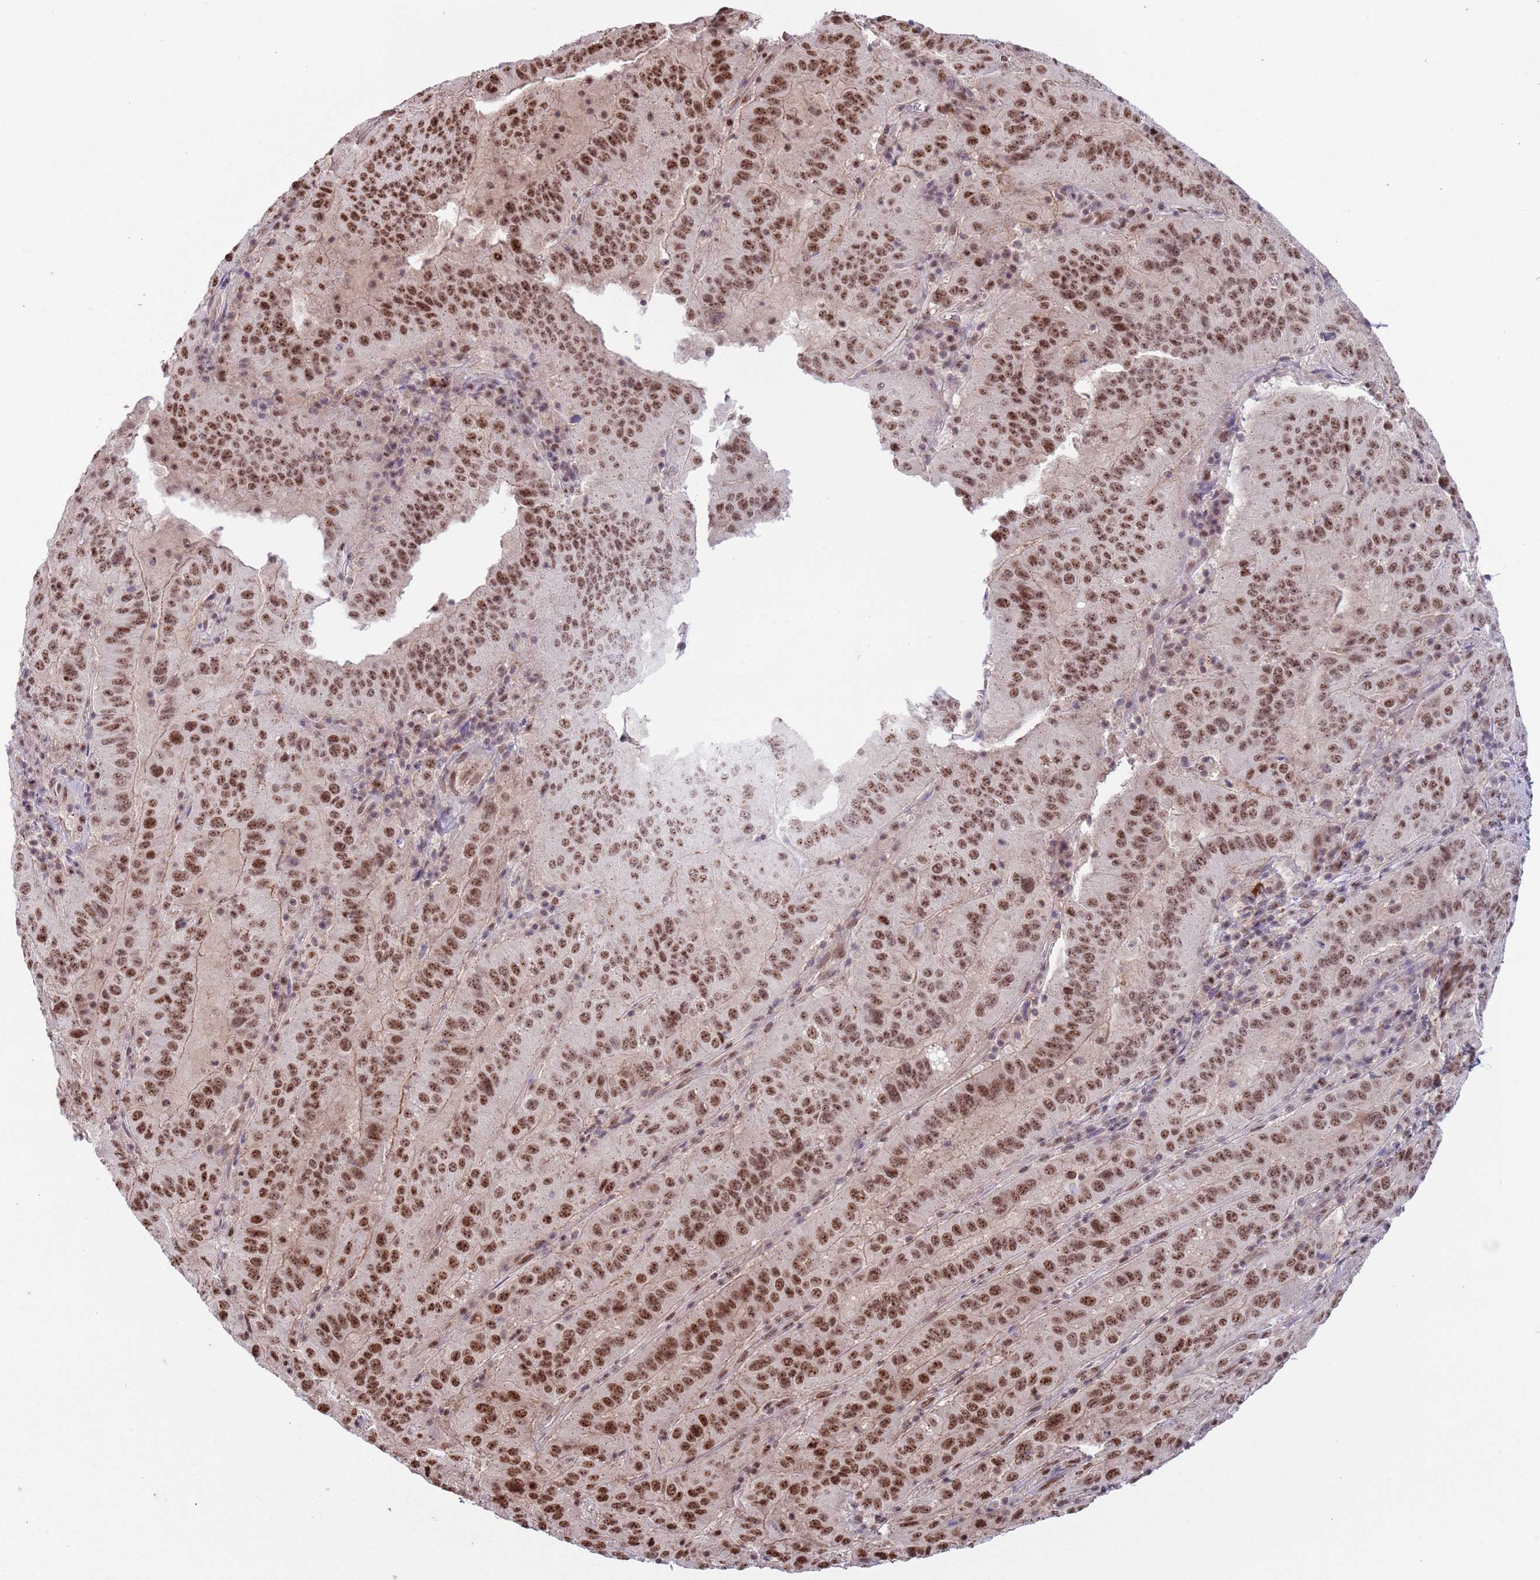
{"staining": {"intensity": "moderate", "quantity": ">75%", "location": "nuclear"}, "tissue": "pancreatic cancer", "cell_type": "Tumor cells", "image_type": "cancer", "snomed": [{"axis": "morphology", "description": "Adenocarcinoma, NOS"}, {"axis": "topography", "description": "Pancreas"}], "caption": "Adenocarcinoma (pancreatic) was stained to show a protein in brown. There is medium levels of moderate nuclear expression in approximately >75% of tumor cells.", "gene": "SIPA1L3", "patient": {"sex": "male", "age": 63}}